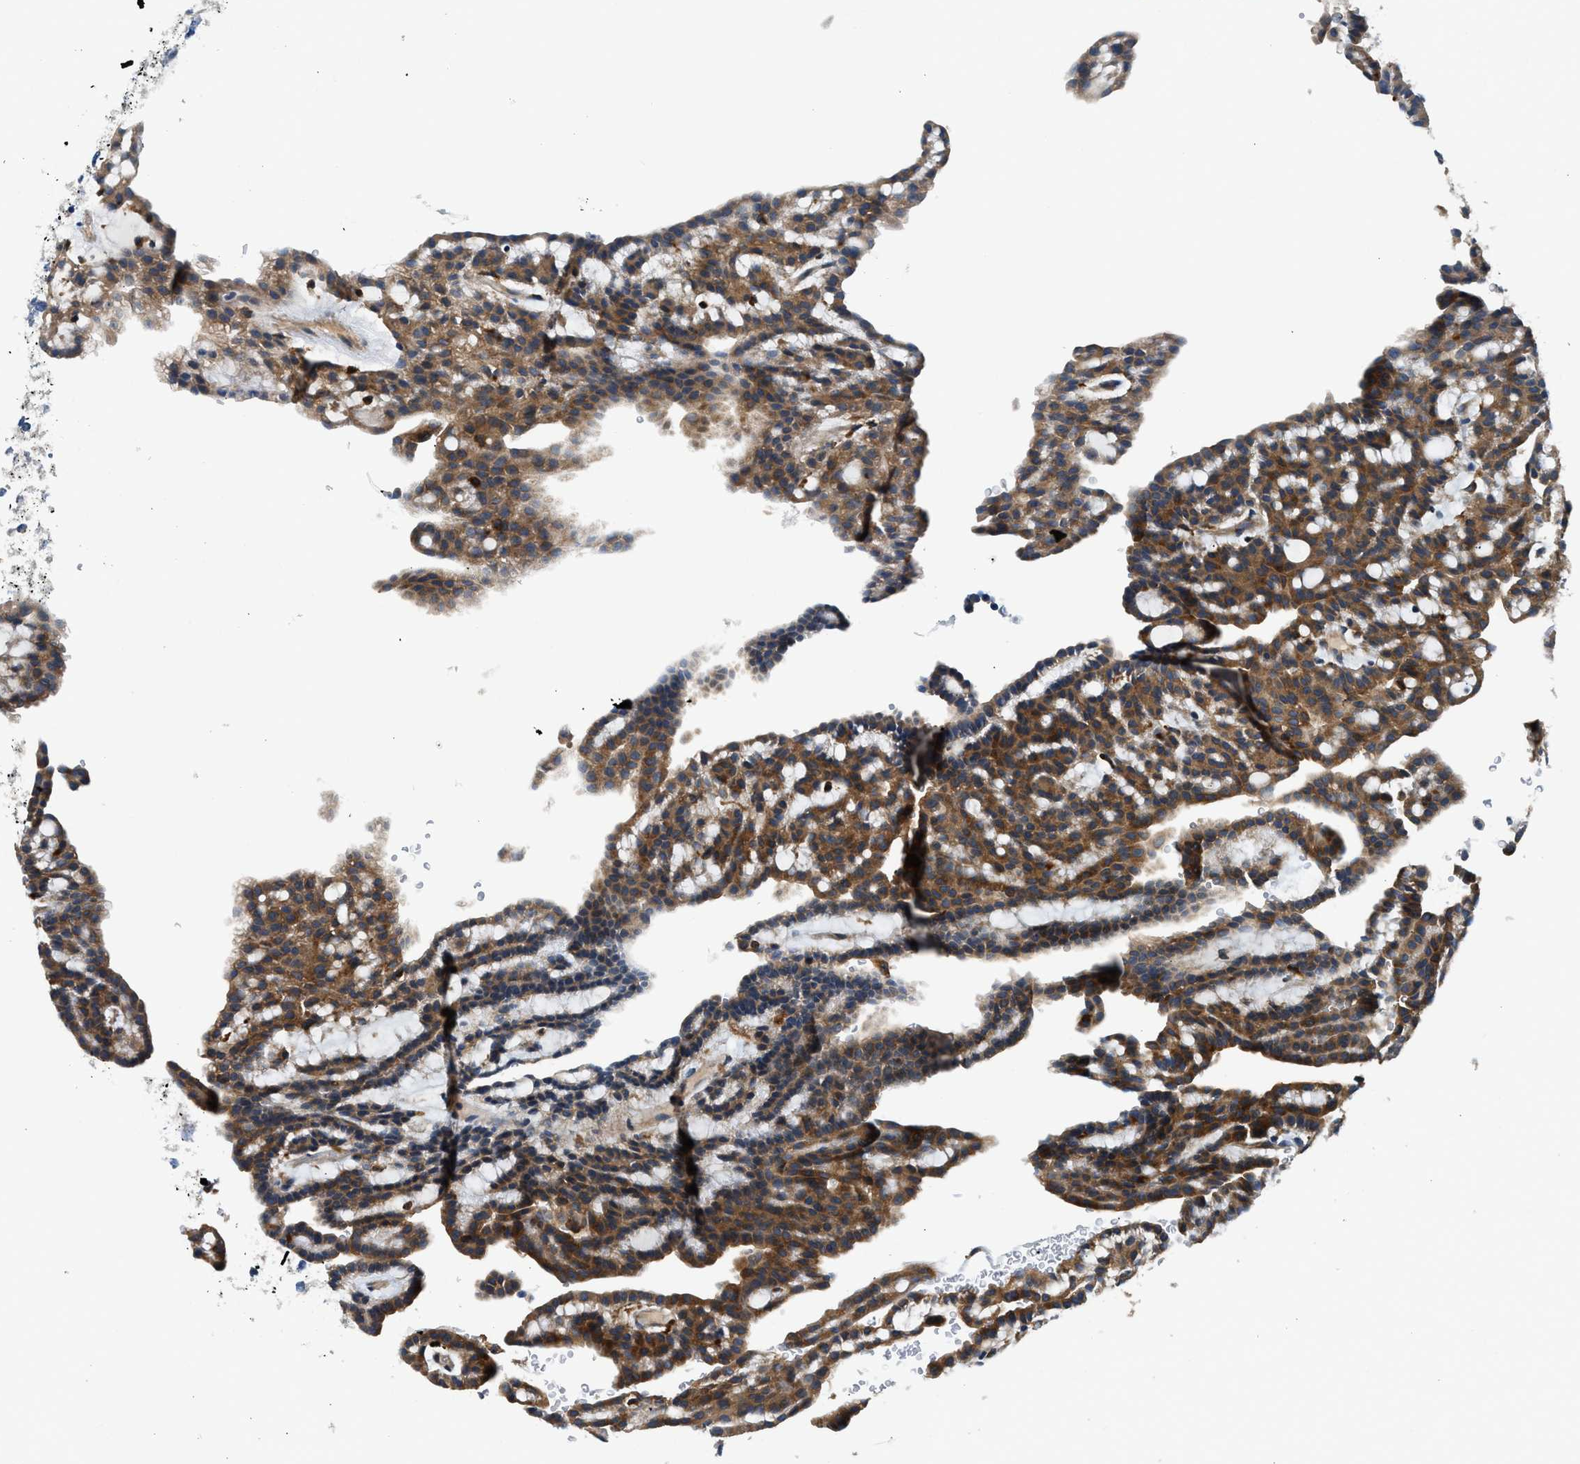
{"staining": {"intensity": "moderate", "quantity": ">75%", "location": "cytoplasmic/membranous"}, "tissue": "renal cancer", "cell_type": "Tumor cells", "image_type": "cancer", "snomed": [{"axis": "morphology", "description": "Adenocarcinoma, NOS"}, {"axis": "topography", "description": "Kidney"}], "caption": "Tumor cells reveal moderate cytoplasmic/membranous expression in approximately >75% of cells in renal cancer (adenocarcinoma). The staining was performed using DAB, with brown indicating positive protein expression. Nuclei are stained blue with hematoxylin.", "gene": "LPIN2", "patient": {"sex": "male", "age": 63}}